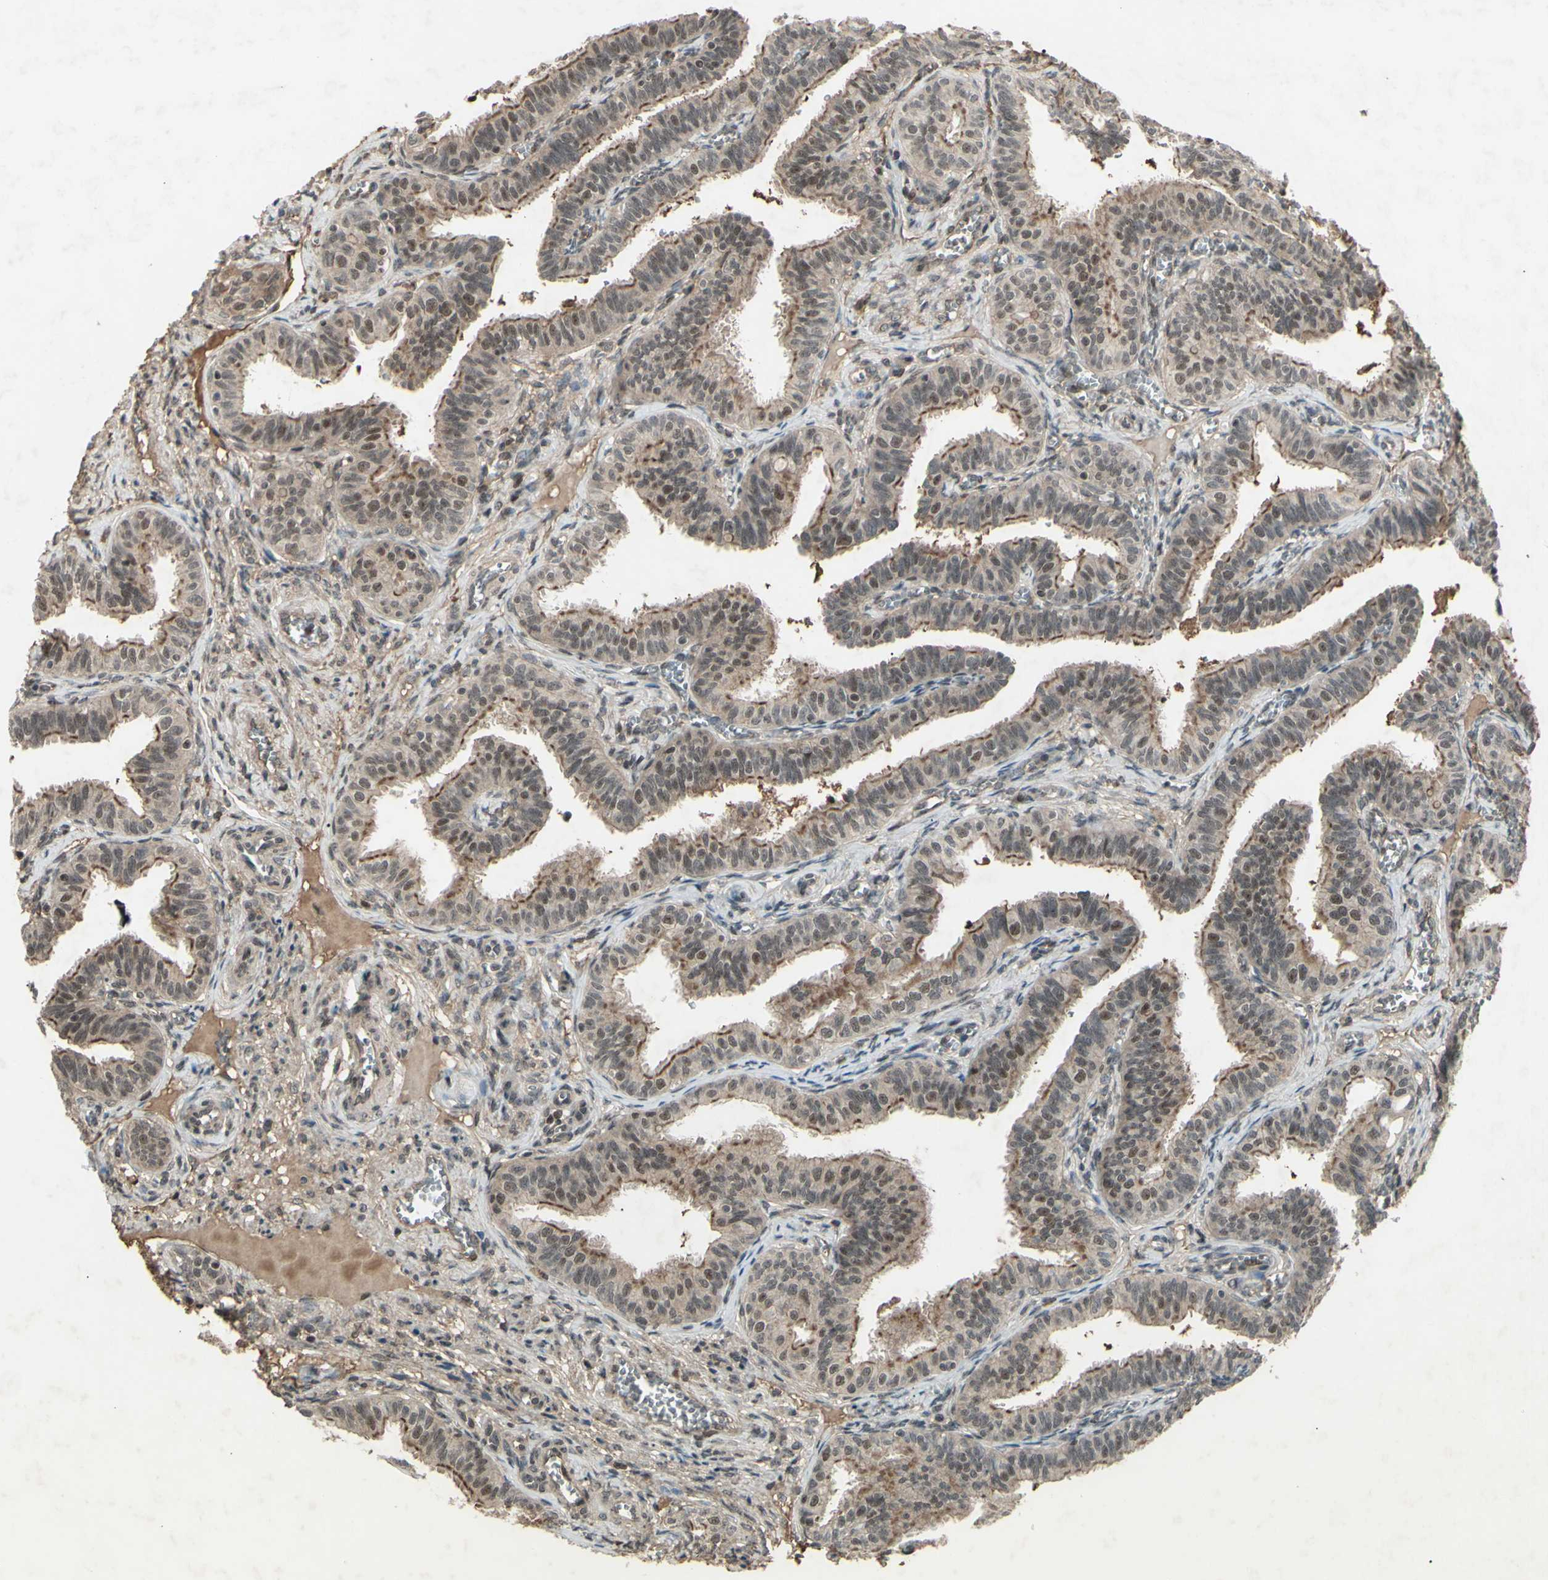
{"staining": {"intensity": "moderate", "quantity": "25%-75%", "location": "cytoplasmic/membranous,nuclear"}, "tissue": "fallopian tube", "cell_type": "Glandular cells", "image_type": "normal", "snomed": [{"axis": "morphology", "description": "Normal tissue, NOS"}, {"axis": "topography", "description": "Fallopian tube"}], "caption": "Glandular cells show medium levels of moderate cytoplasmic/membranous,nuclear staining in about 25%-75% of cells in benign fallopian tube.", "gene": "SNW1", "patient": {"sex": "female", "age": 46}}